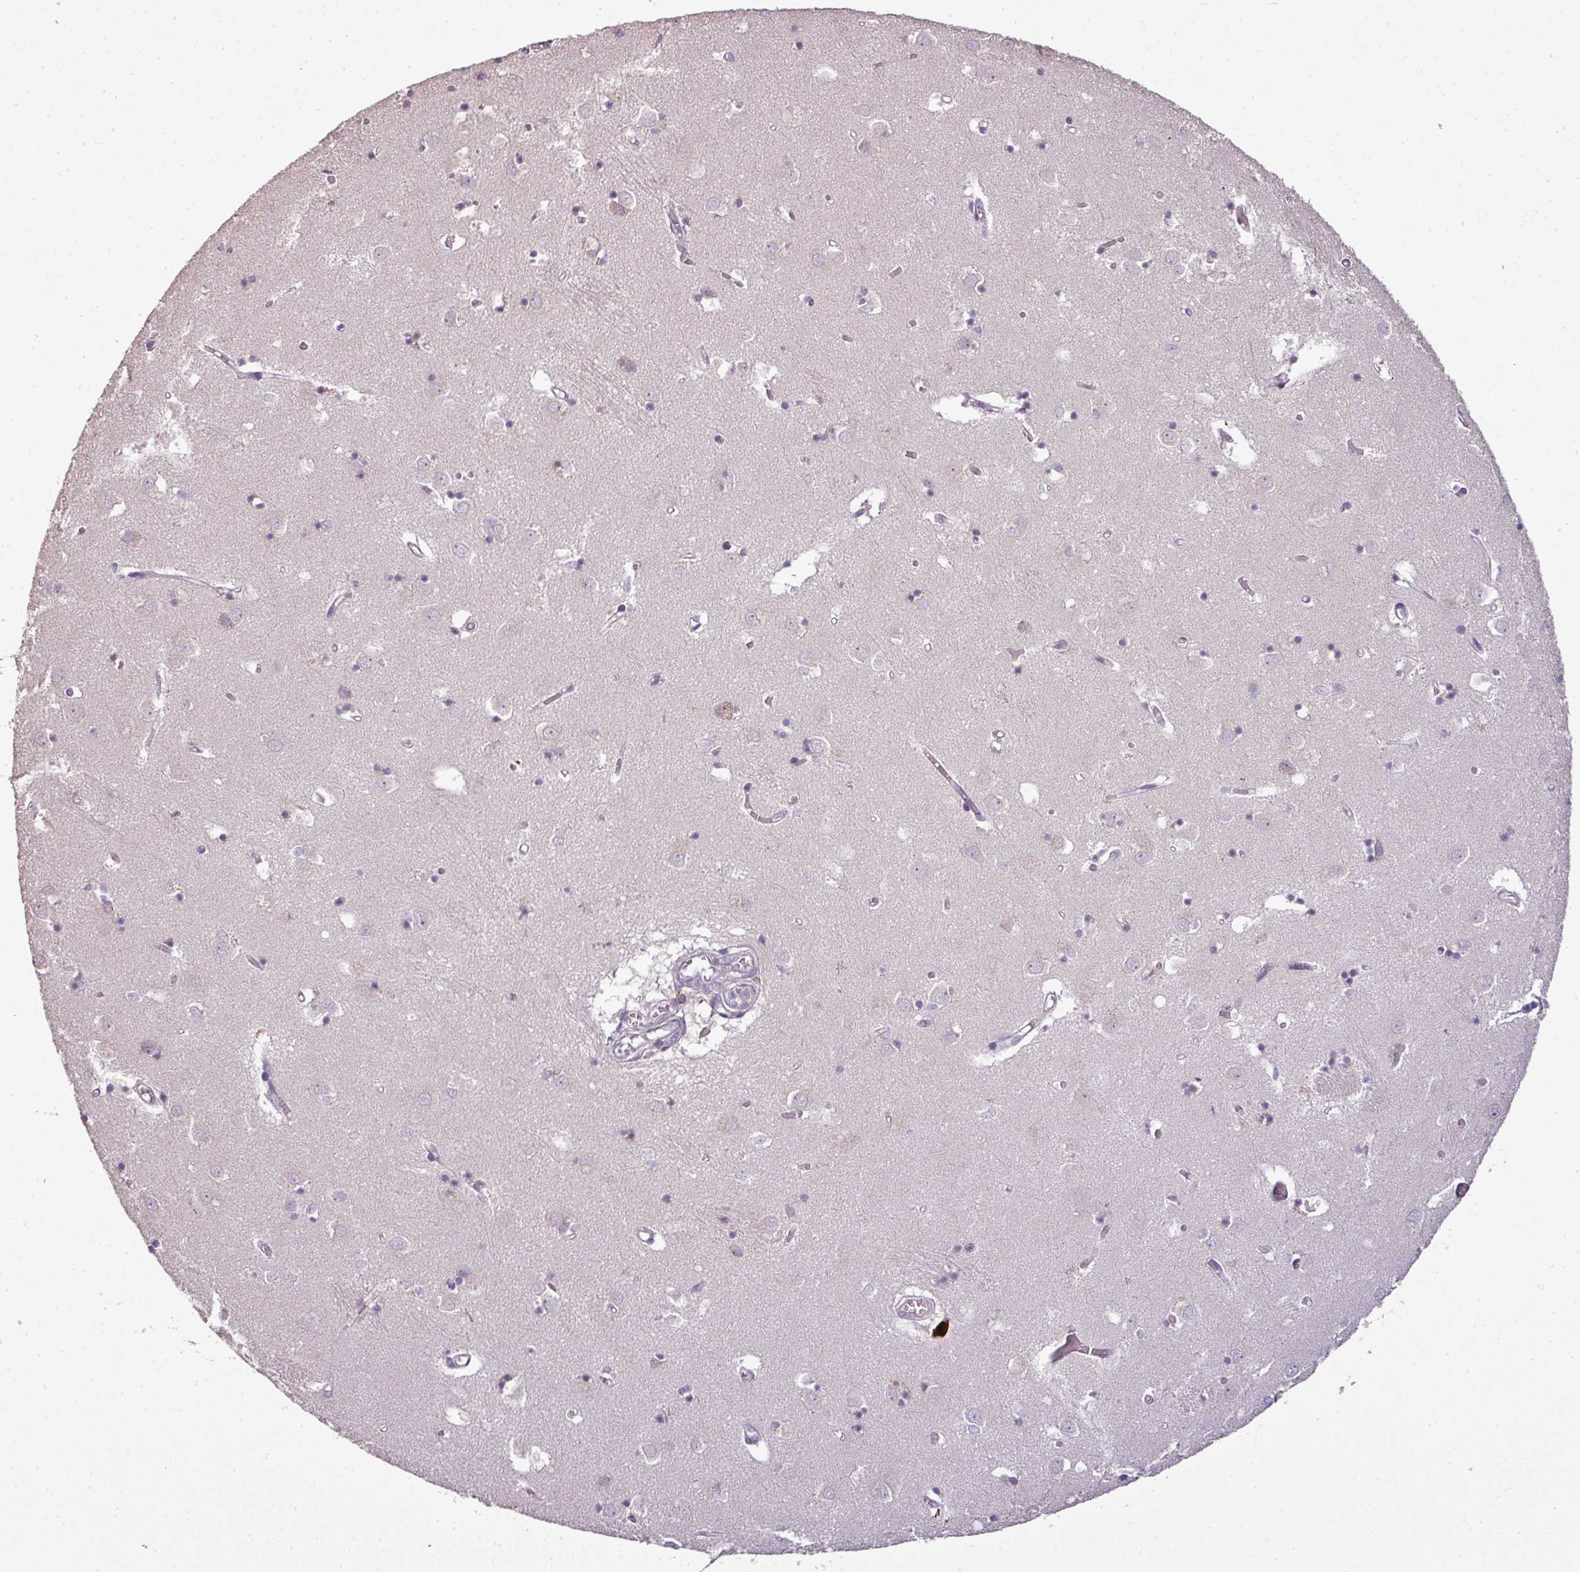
{"staining": {"intensity": "weak", "quantity": "<25%", "location": "cytoplasmic/membranous"}, "tissue": "caudate", "cell_type": "Glial cells", "image_type": "normal", "snomed": [{"axis": "morphology", "description": "Normal tissue, NOS"}, {"axis": "topography", "description": "Lateral ventricle wall"}], "caption": "The photomicrograph shows no significant positivity in glial cells of caudate. Nuclei are stained in blue.", "gene": "LY9", "patient": {"sex": "male", "age": 70}}